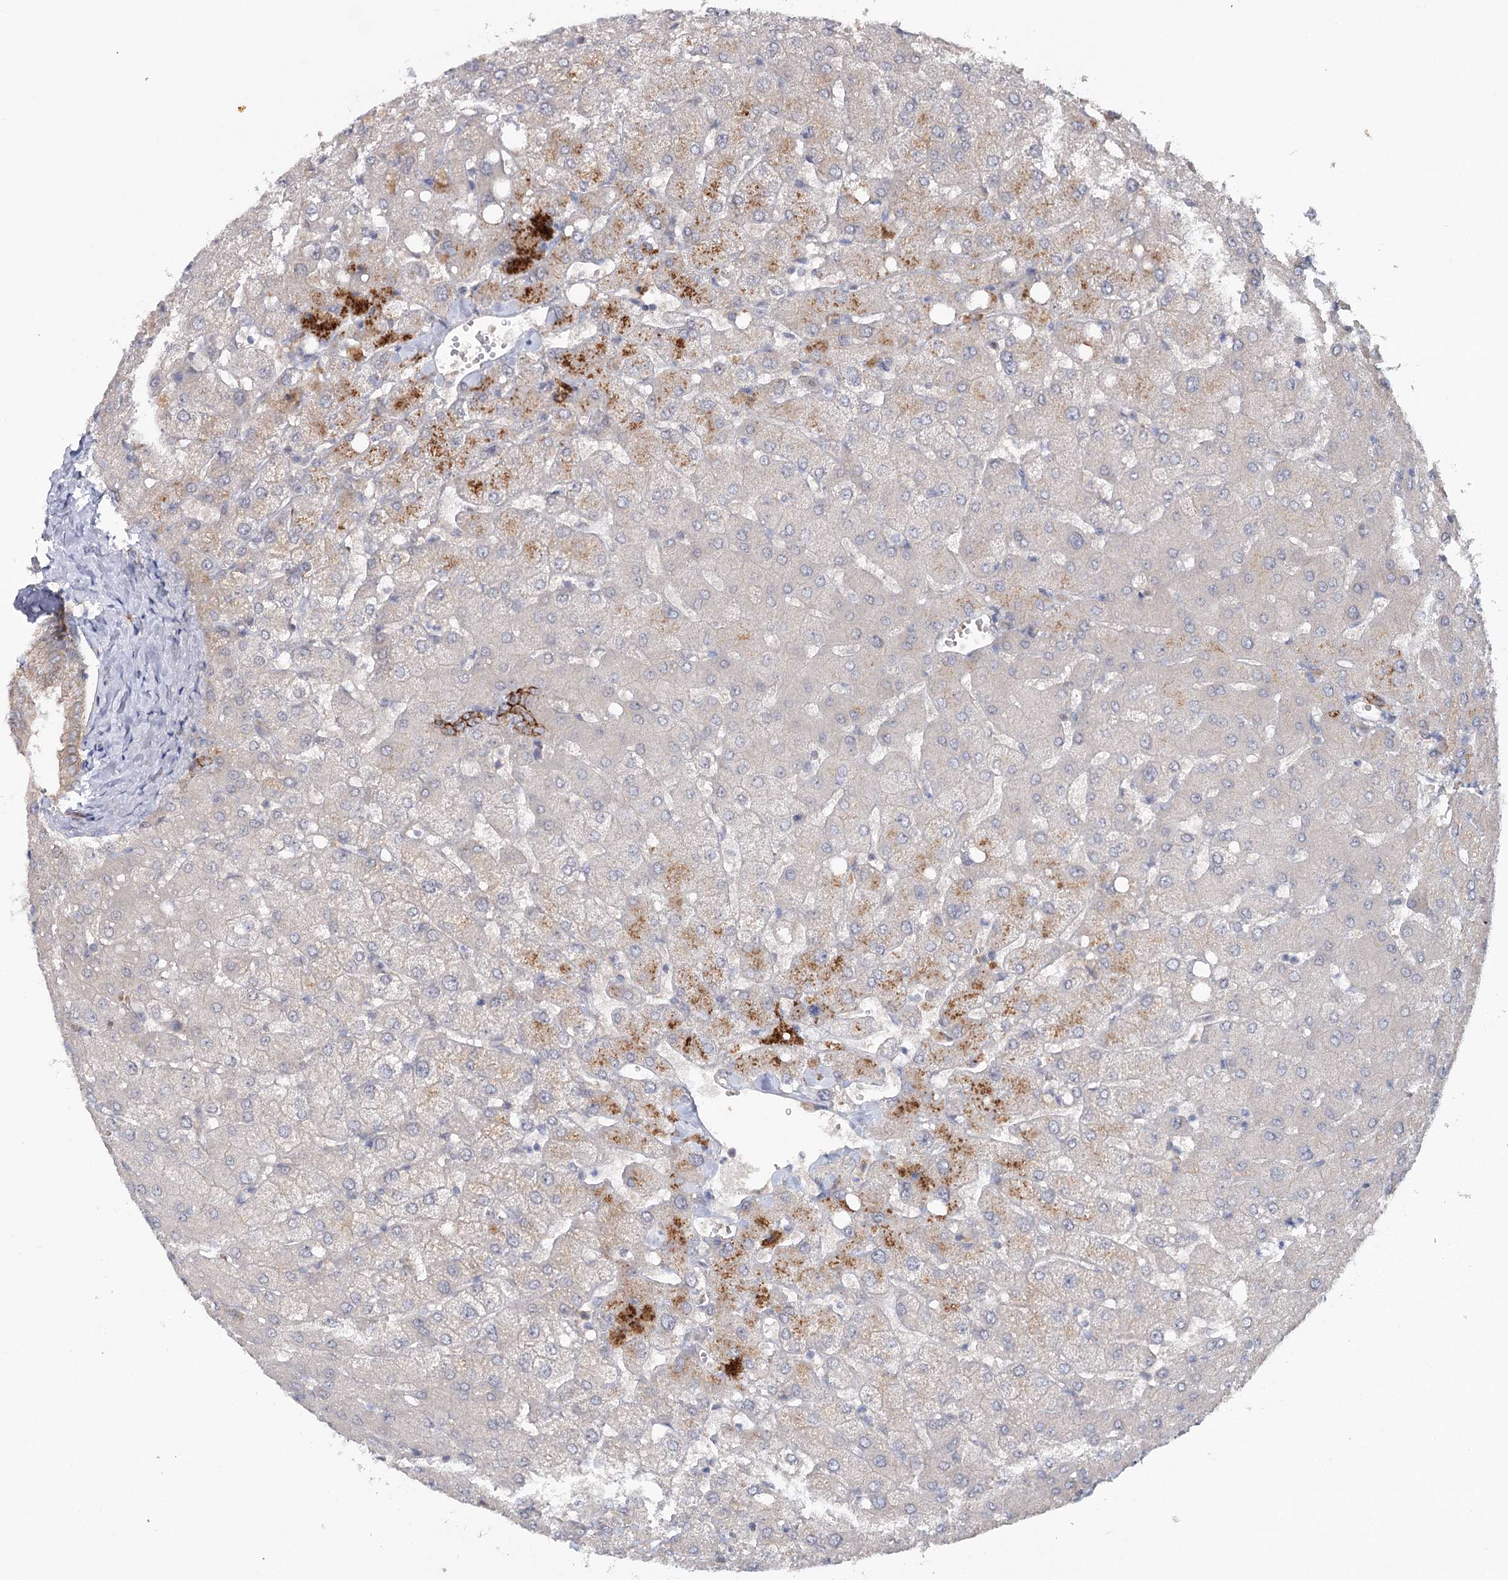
{"staining": {"intensity": "moderate", "quantity": "<25%", "location": "cytoplasmic/membranous"}, "tissue": "liver", "cell_type": "Cholangiocytes", "image_type": "normal", "snomed": [{"axis": "morphology", "description": "Normal tissue, NOS"}, {"axis": "topography", "description": "Liver"}], "caption": "Immunohistochemistry photomicrograph of benign liver: liver stained using IHC displays low levels of moderate protein expression localized specifically in the cytoplasmic/membranous of cholangiocytes, appearing as a cytoplasmic/membranous brown color.", "gene": "MAP3K13", "patient": {"sex": "female", "age": 54}}